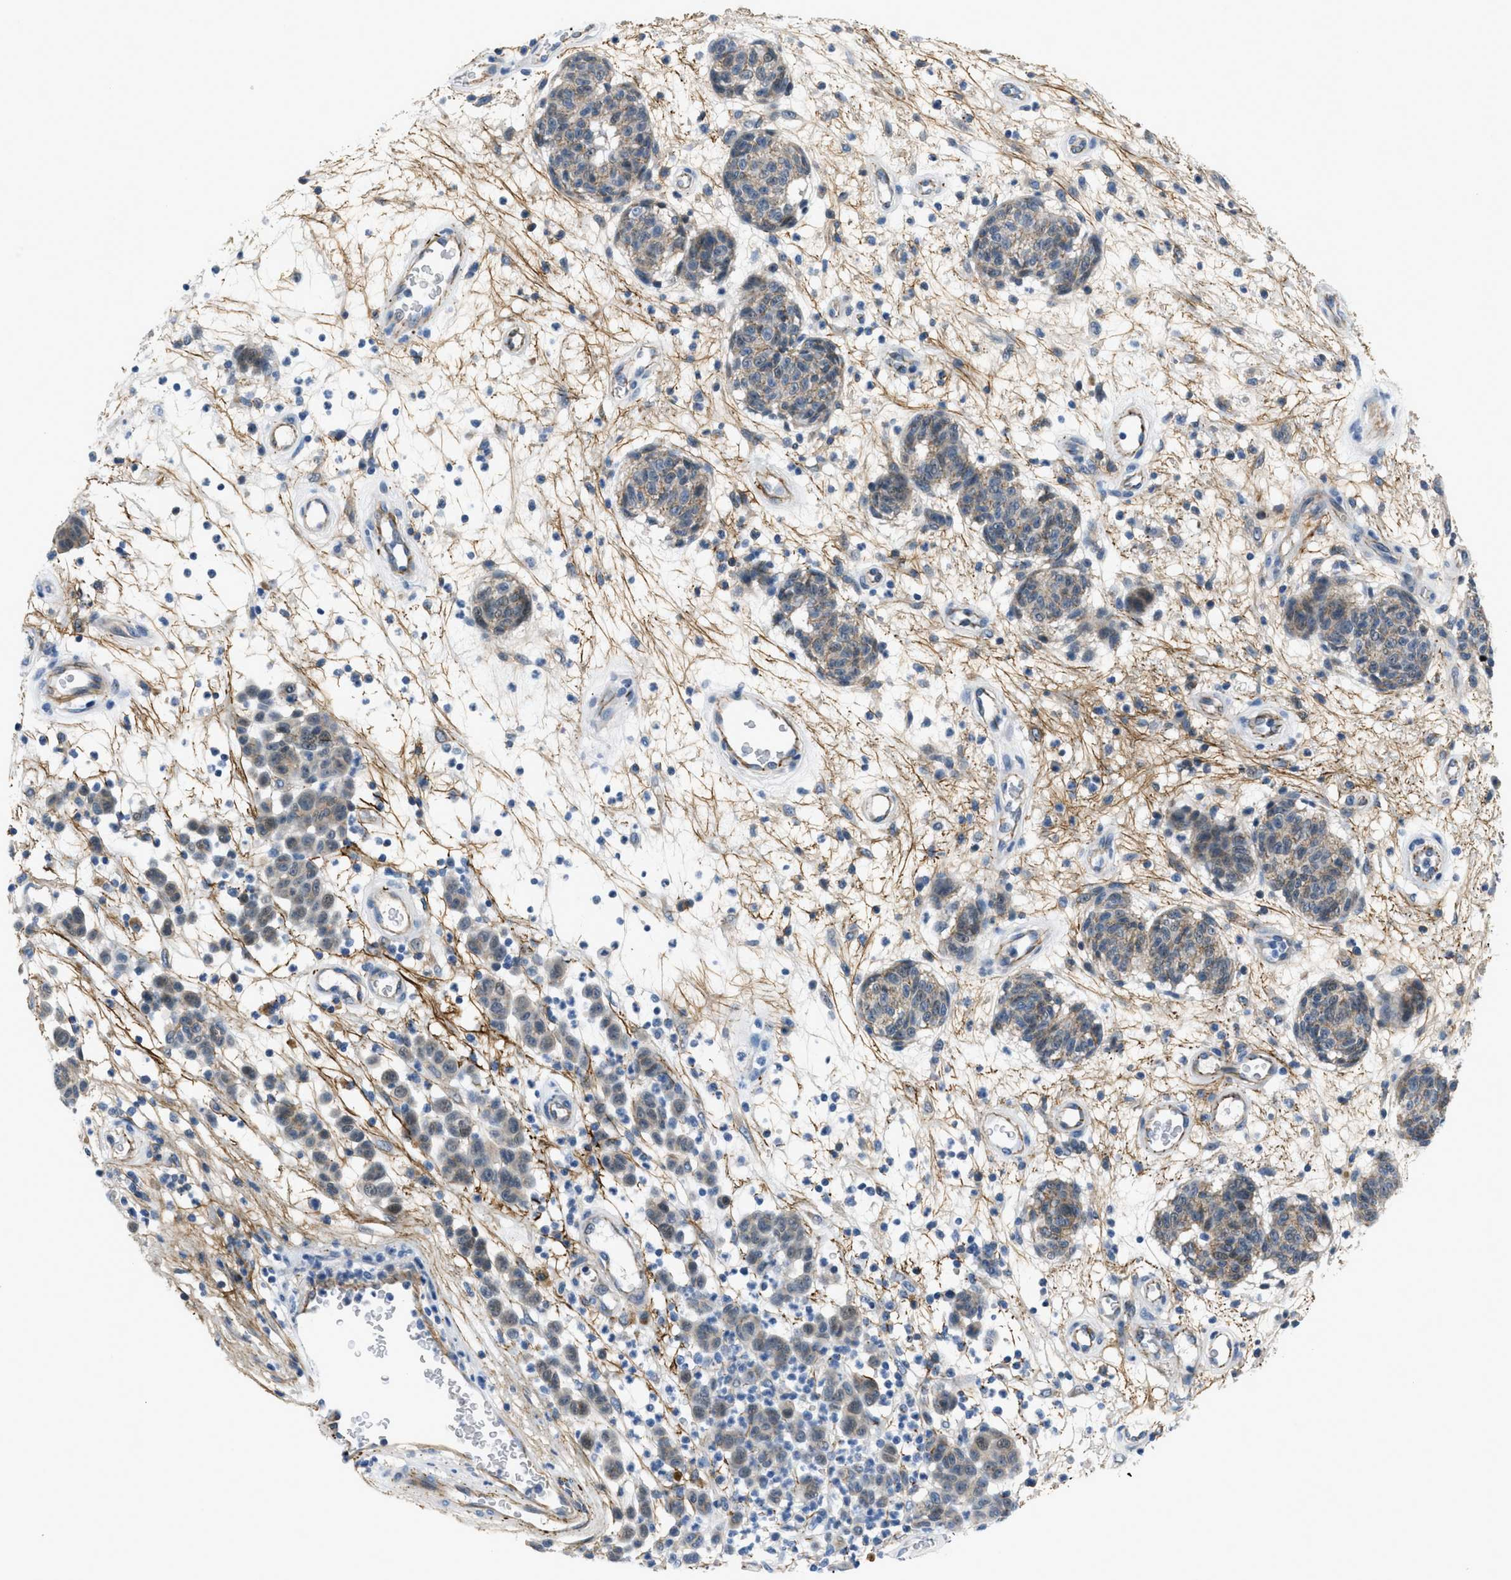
{"staining": {"intensity": "weak", "quantity": "<25%", "location": "cytoplasmic/membranous,nuclear"}, "tissue": "melanoma", "cell_type": "Tumor cells", "image_type": "cancer", "snomed": [{"axis": "morphology", "description": "Malignant melanoma, NOS"}, {"axis": "topography", "description": "Skin"}], "caption": "IHC of human melanoma demonstrates no staining in tumor cells.", "gene": "FBN1", "patient": {"sex": "male", "age": 59}}